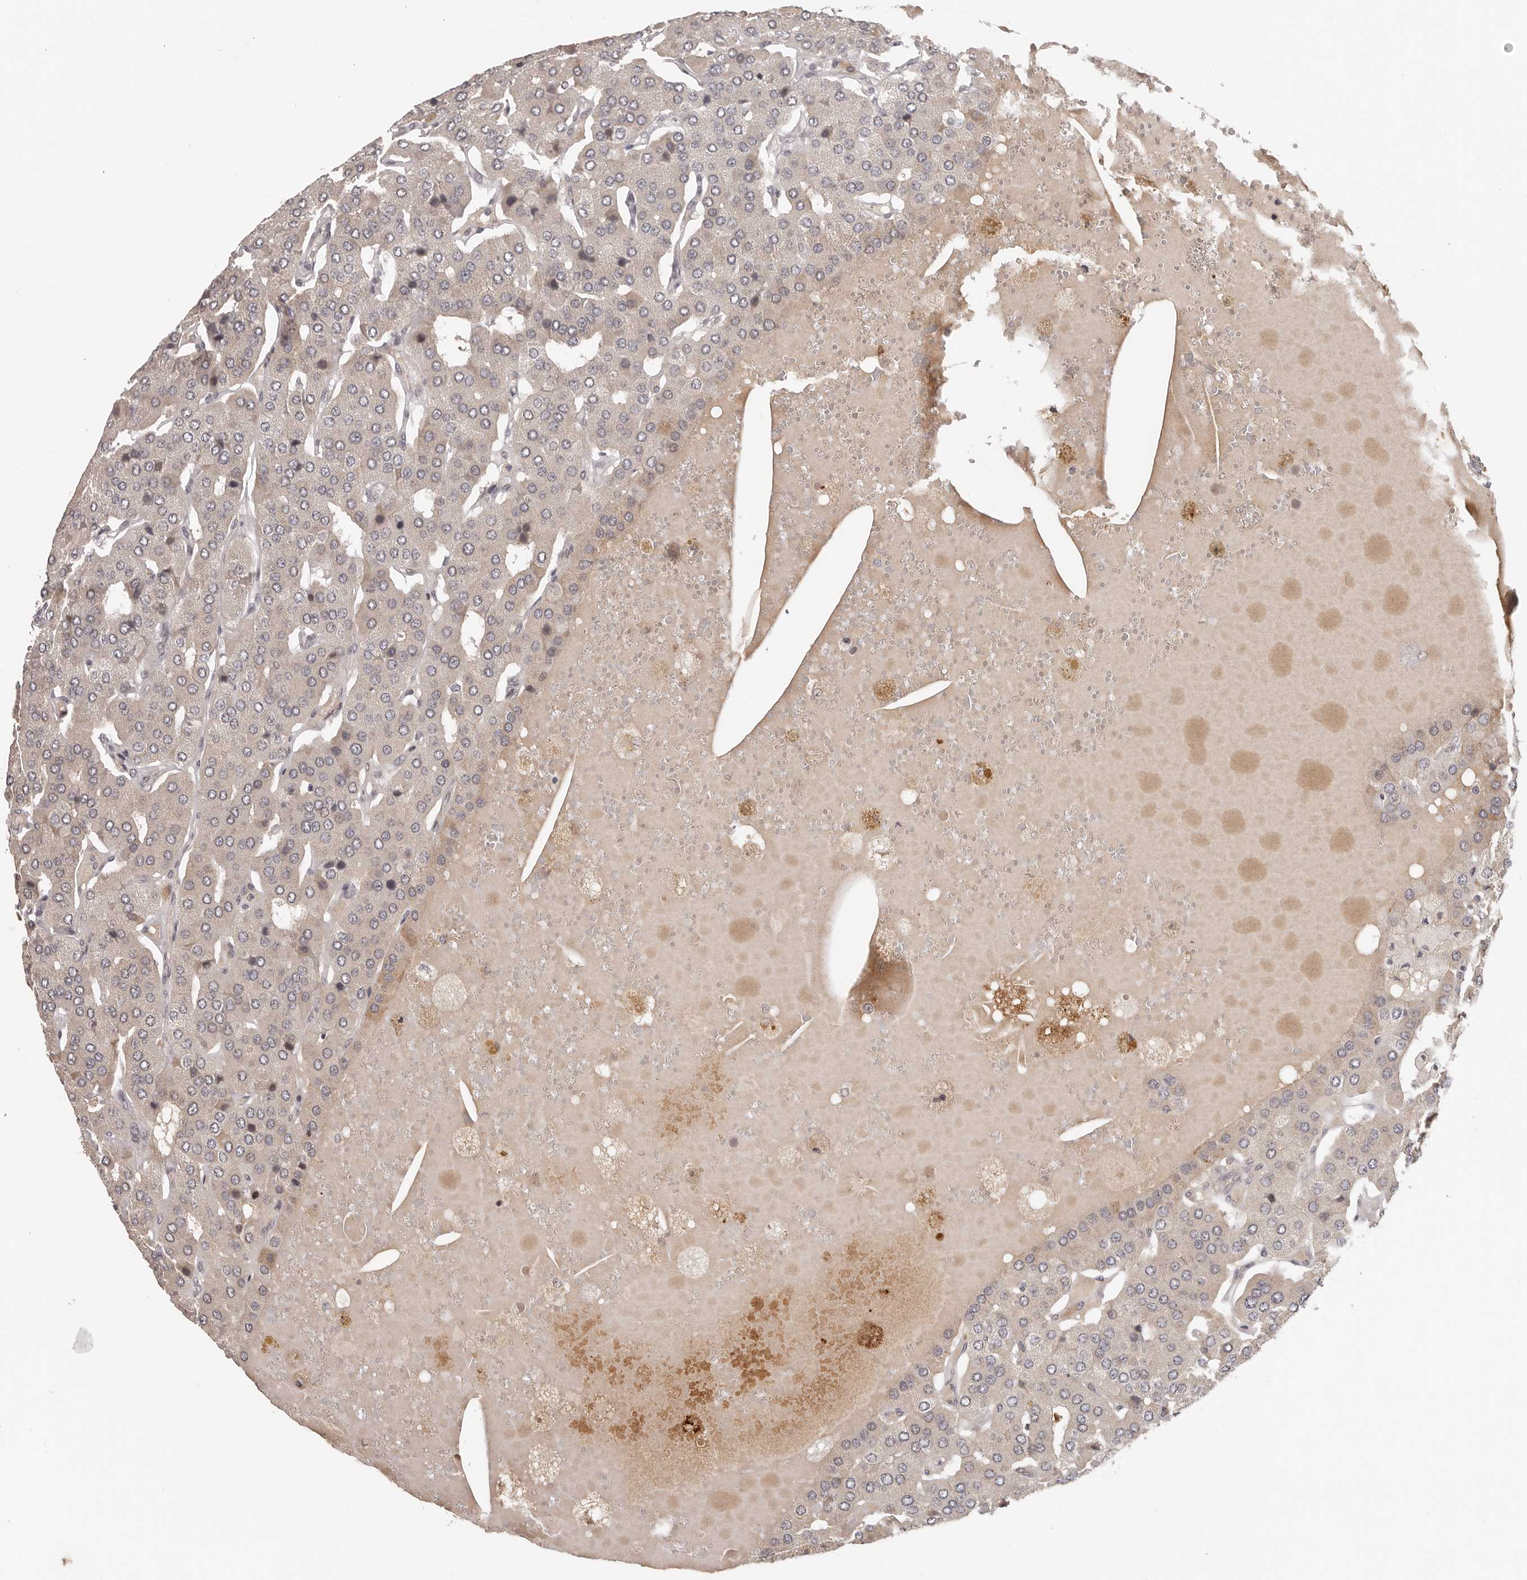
{"staining": {"intensity": "negative", "quantity": "none", "location": "none"}, "tissue": "parathyroid gland", "cell_type": "Glandular cells", "image_type": "normal", "snomed": [{"axis": "morphology", "description": "Normal tissue, NOS"}, {"axis": "morphology", "description": "Adenoma, NOS"}, {"axis": "topography", "description": "Parathyroid gland"}], "caption": "Immunohistochemical staining of unremarkable parathyroid gland reveals no significant staining in glandular cells. (Brightfield microscopy of DAB IHC at high magnification).", "gene": "TBX5", "patient": {"sex": "female", "age": 86}}